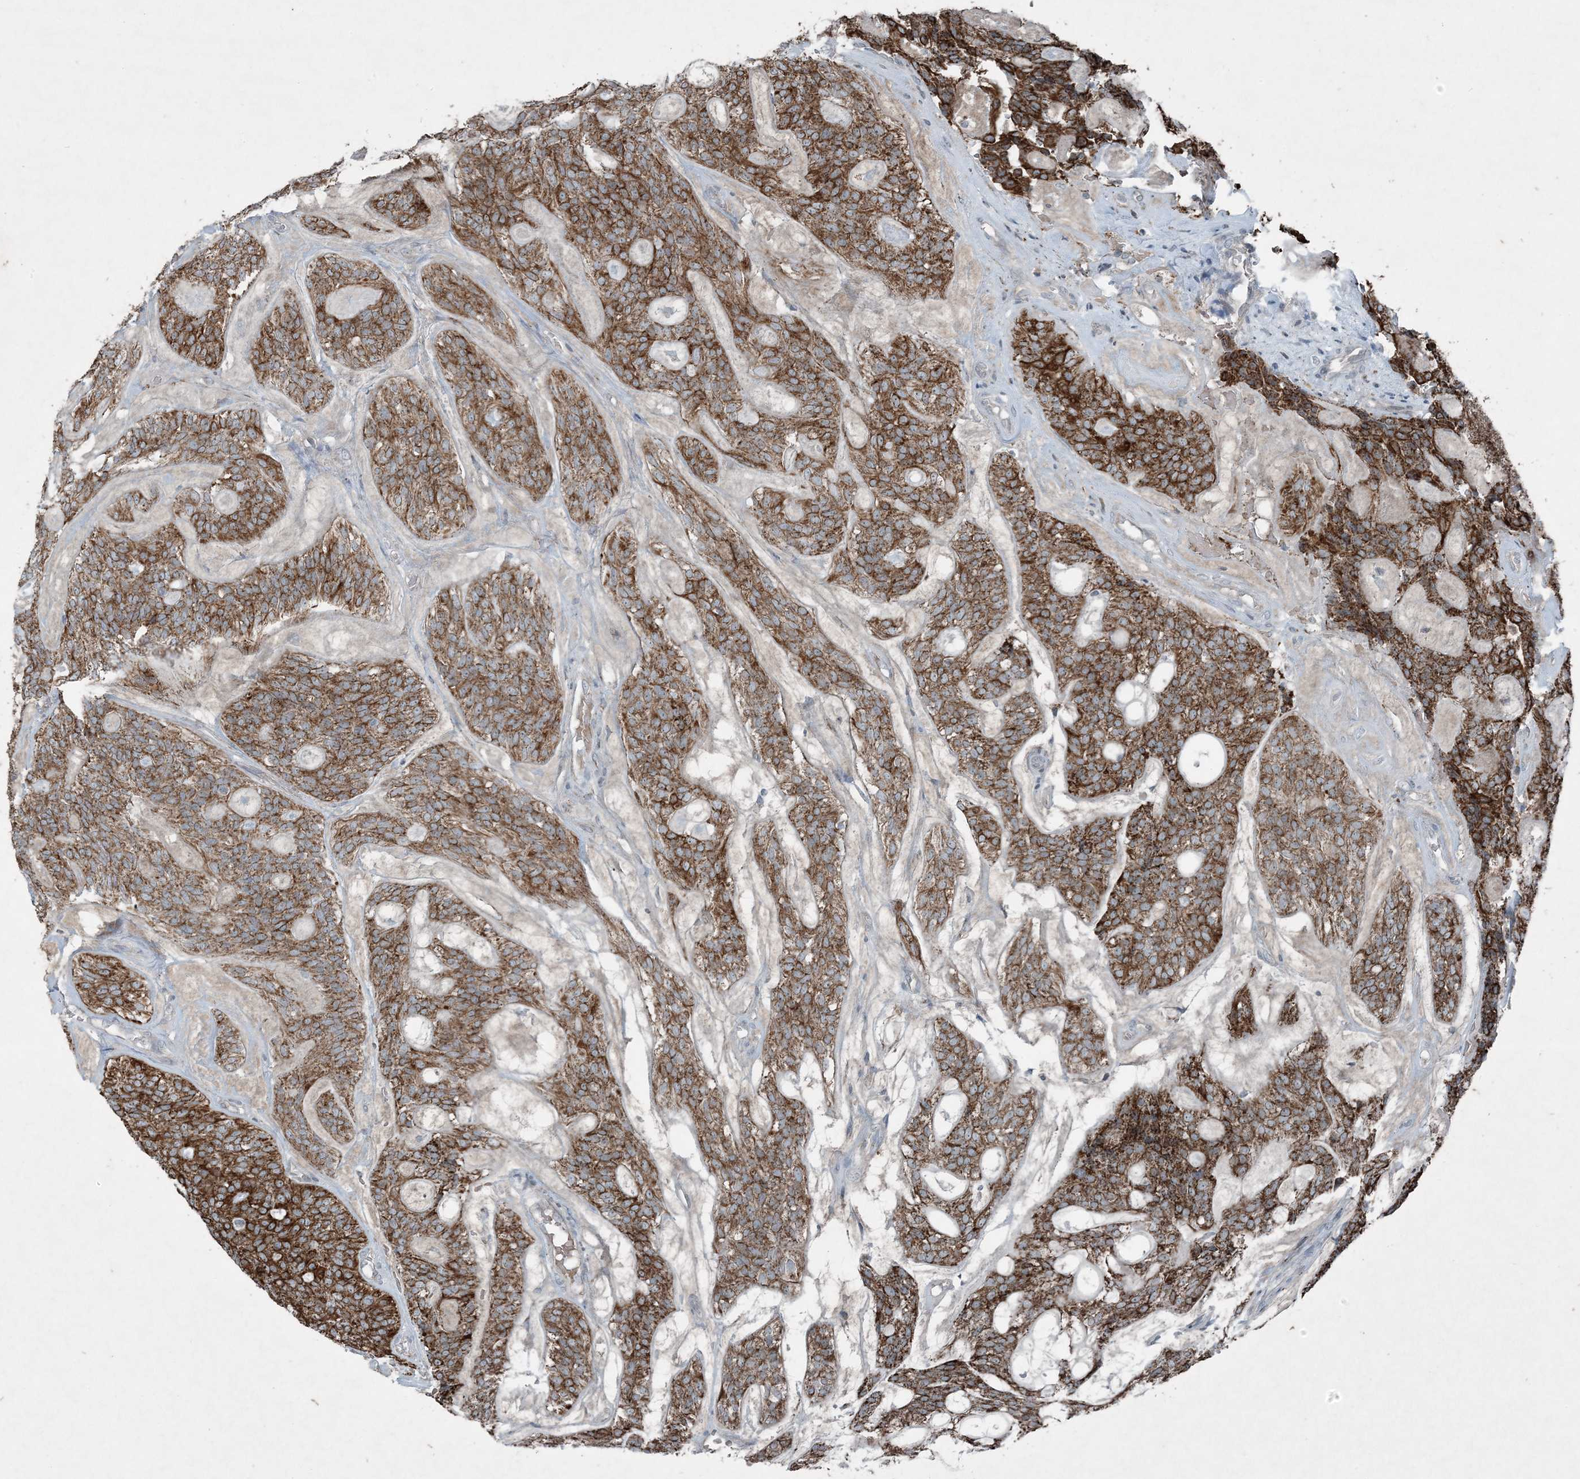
{"staining": {"intensity": "strong", "quantity": ">75%", "location": "cytoplasmic/membranous"}, "tissue": "head and neck cancer", "cell_type": "Tumor cells", "image_type": "cancer", "snomed": [{"axis": "morphology", "description": "Adenocarcinoma, NOS"}, {"axis": "topography", "description": "Head-Neck"}], "caption": "Immunohistochemistry (DAB (3,3'-diaminobenzidine)) staining of head and neck cancer (adenocarcinoma) exhibits strong cytoplasmic/membranous protein expression in about >75% of tumor cells.", "gene": "PC", "patient": {"sex": "male", "age": 66}}